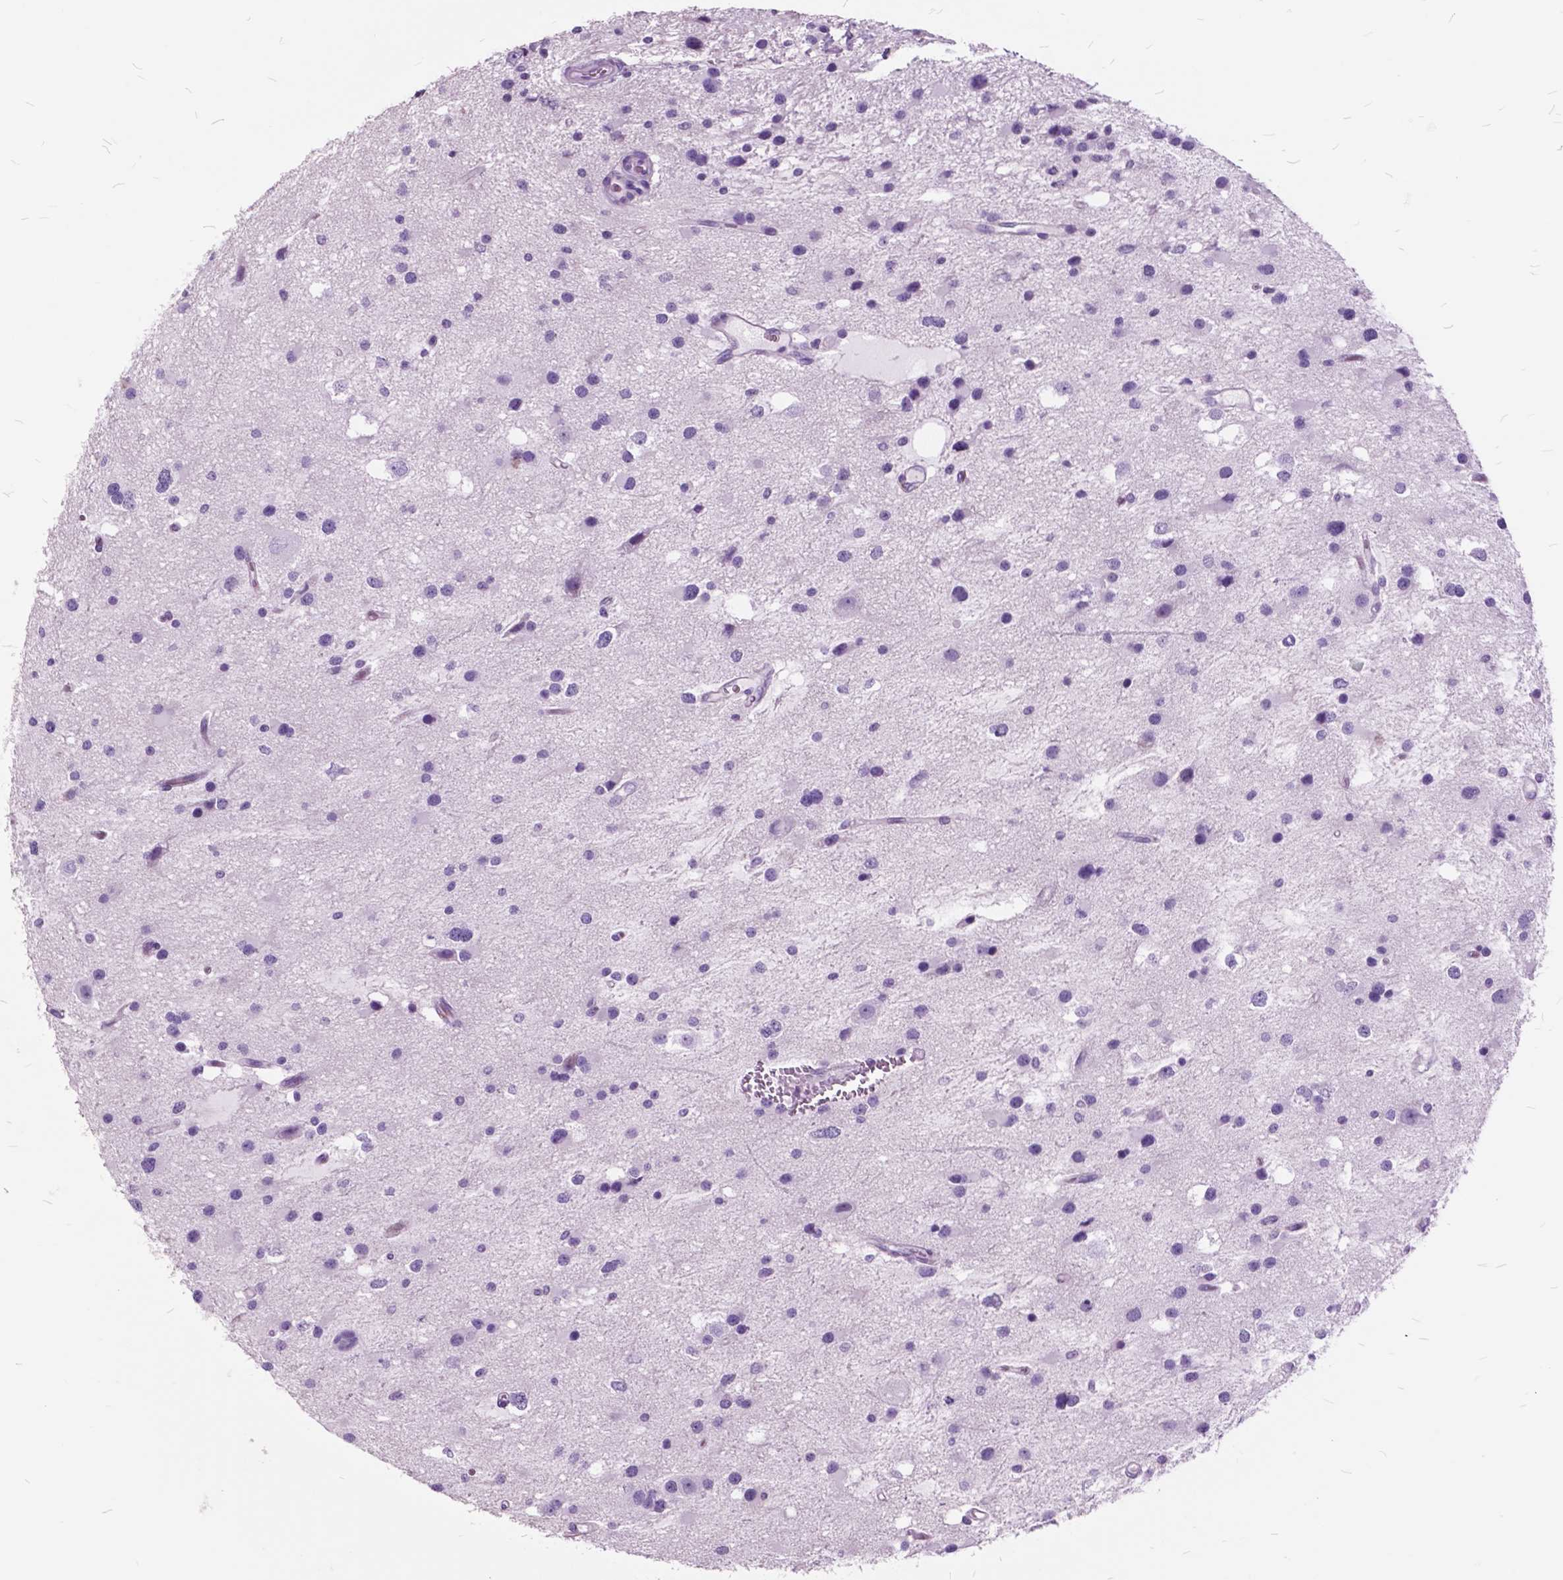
{"staining": {"intensity": "negative", "quantity": "none", "location": "none"}, "tissue": "glioma", "cell_type": "Tumor cells", "image_type": "cancer", "snomed": [{"axis": "morphology", "description": "Glioma, malignant, Low grade"}, {"axis": "topography", "description": "Brain"}], "caption": "This is an immunohistochemistry histopathology image of glioma. There is no expression in tumor cells.", "gene": "GDF9", "patient": {"sex": "female", "age": 32}}